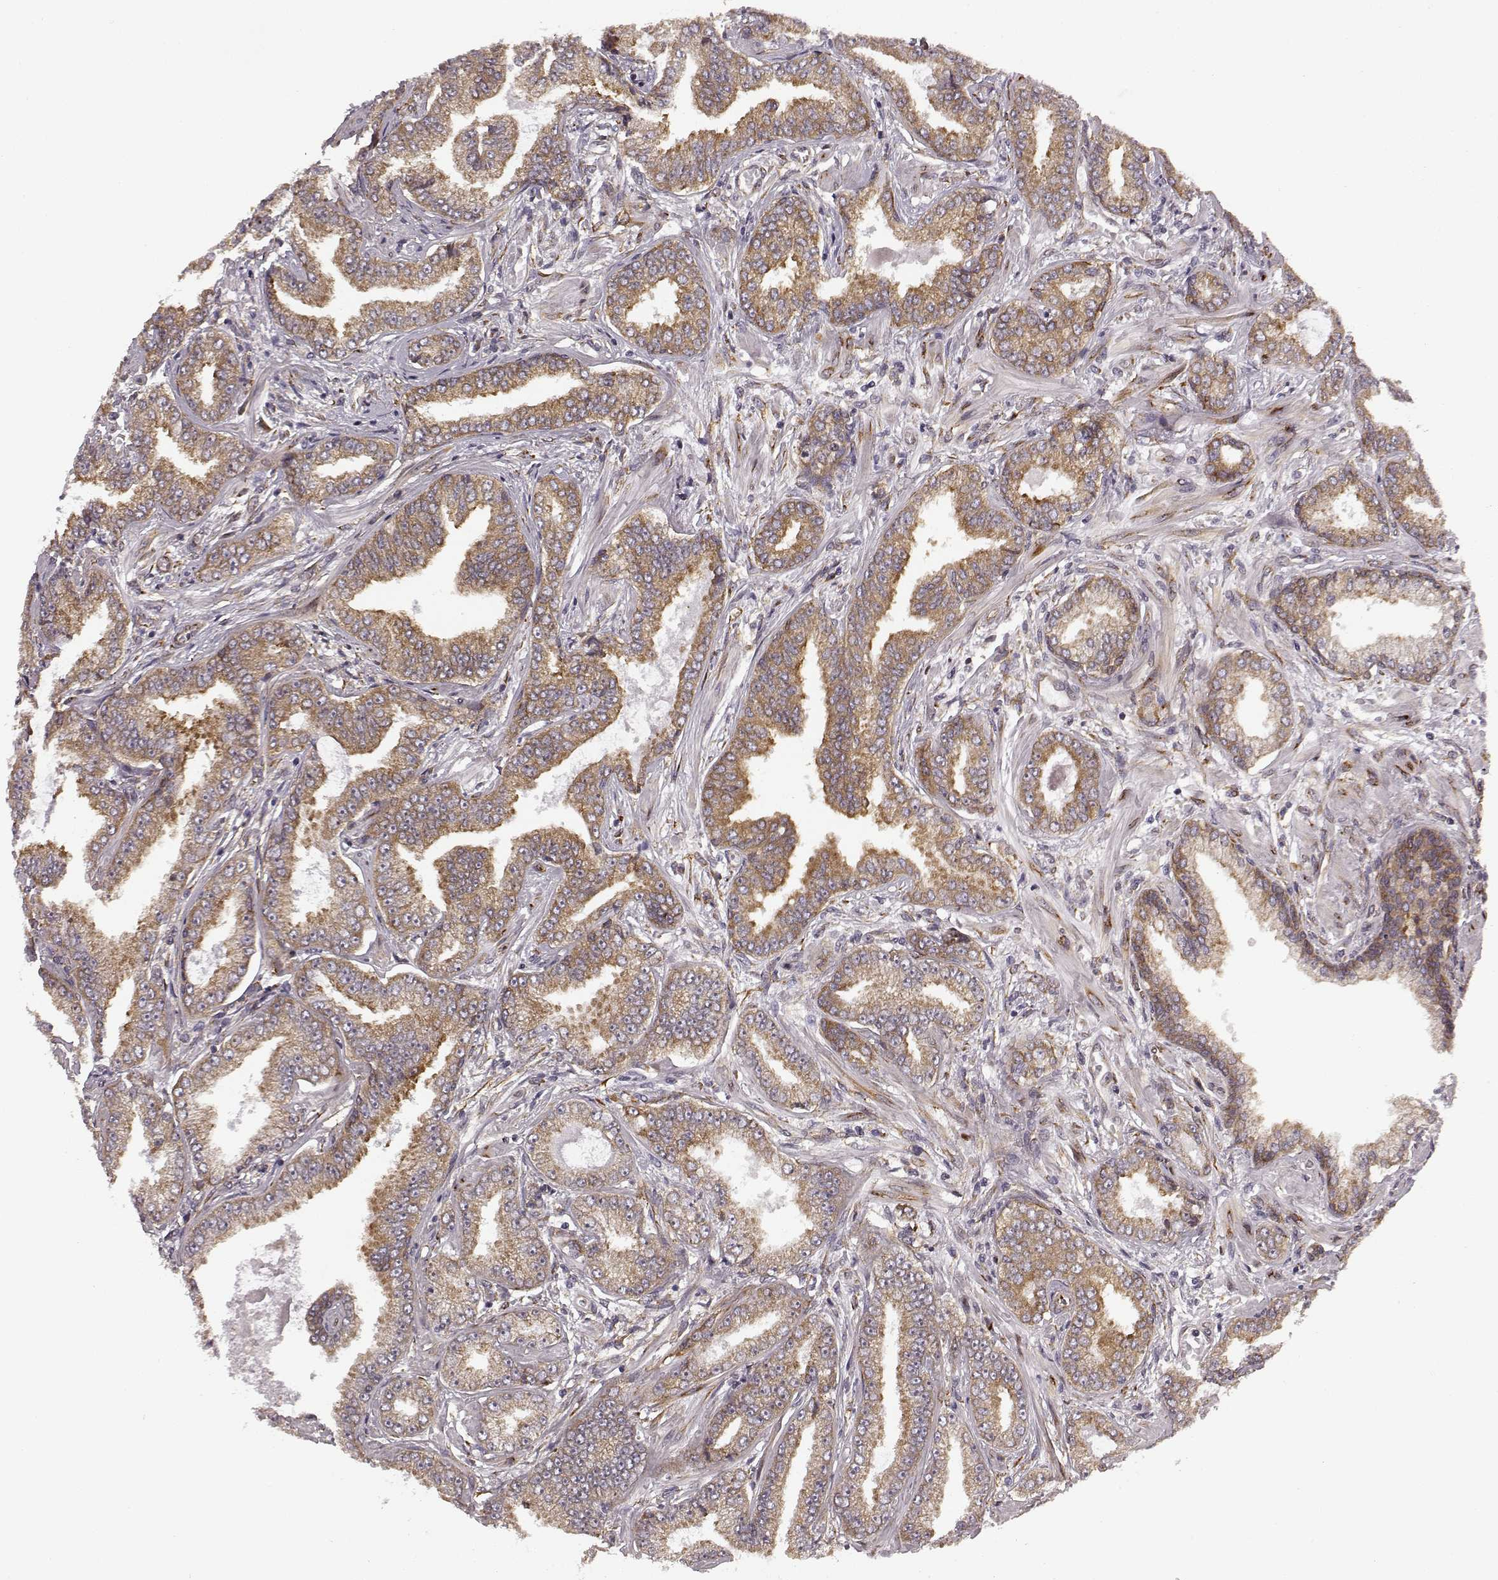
{"staining": {"intensity": "moderate", "quantity": "25%-75%", "location": "cytoplasmic/membranous"}, "tissue": "prostate cancer", "cell_type": "Tumor cells", "image_type": "cancer", "snomed": [{"axis": "morphology", "description": "Adenocarcinoma, Low grade"}, {"axis": "topography", "description": "Prostate"}], "caption": "This is an image of IHC staining of prostate cancer, which shows moderate expression in the cytoplasmic/membranous of tumor cells.", "gene": "TMEM14A", "patient": {"sex": "male", "age": 55}}